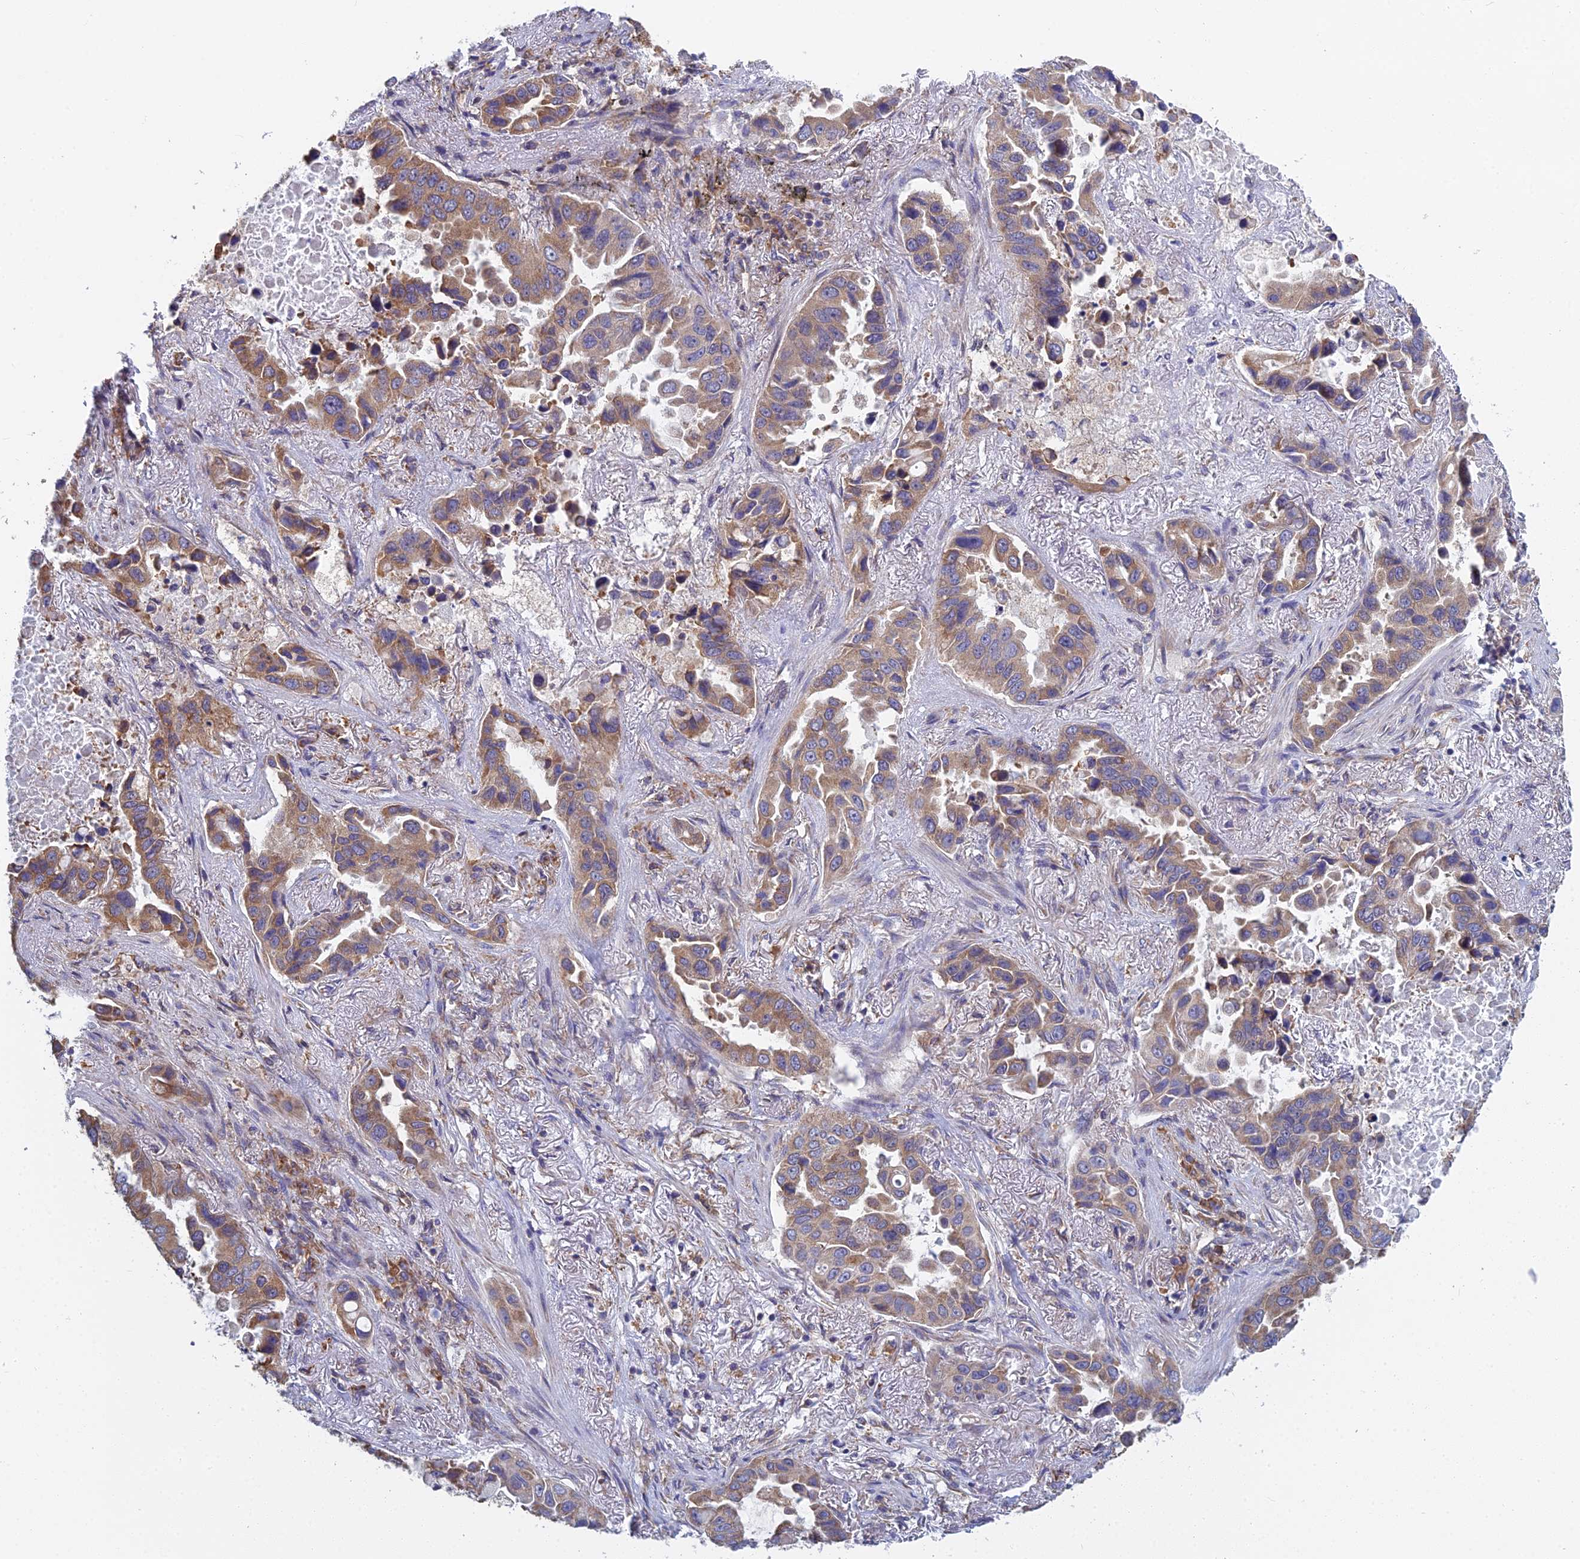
{"staining": {"intensity": "moderate", "quantity": "25%-75%", "location": "cytoplasmic/membranous"}, "tissue": "lung cancer", "cell_type": "Tumor cells", "image_type": "cancer", "snomed": [{"axis": "morphology", "description": "Adenocarcinoma, NOS"}, {"axis": "topography", "description": "Lung"}], "caption": "A photomicrograph of adenocarcinoma (lung) stained for a protein shows moderate cytoplasmic/membranous brown staining in tumor cells. The protein is stained brown, and the nuclei are stained in blue (DAB (3,3'-diaminobenzidine) IHC with brightfield microscopy, high magnification).", "gene": "KIAA1143", "patient": {"sex": "male", "age": 64}}